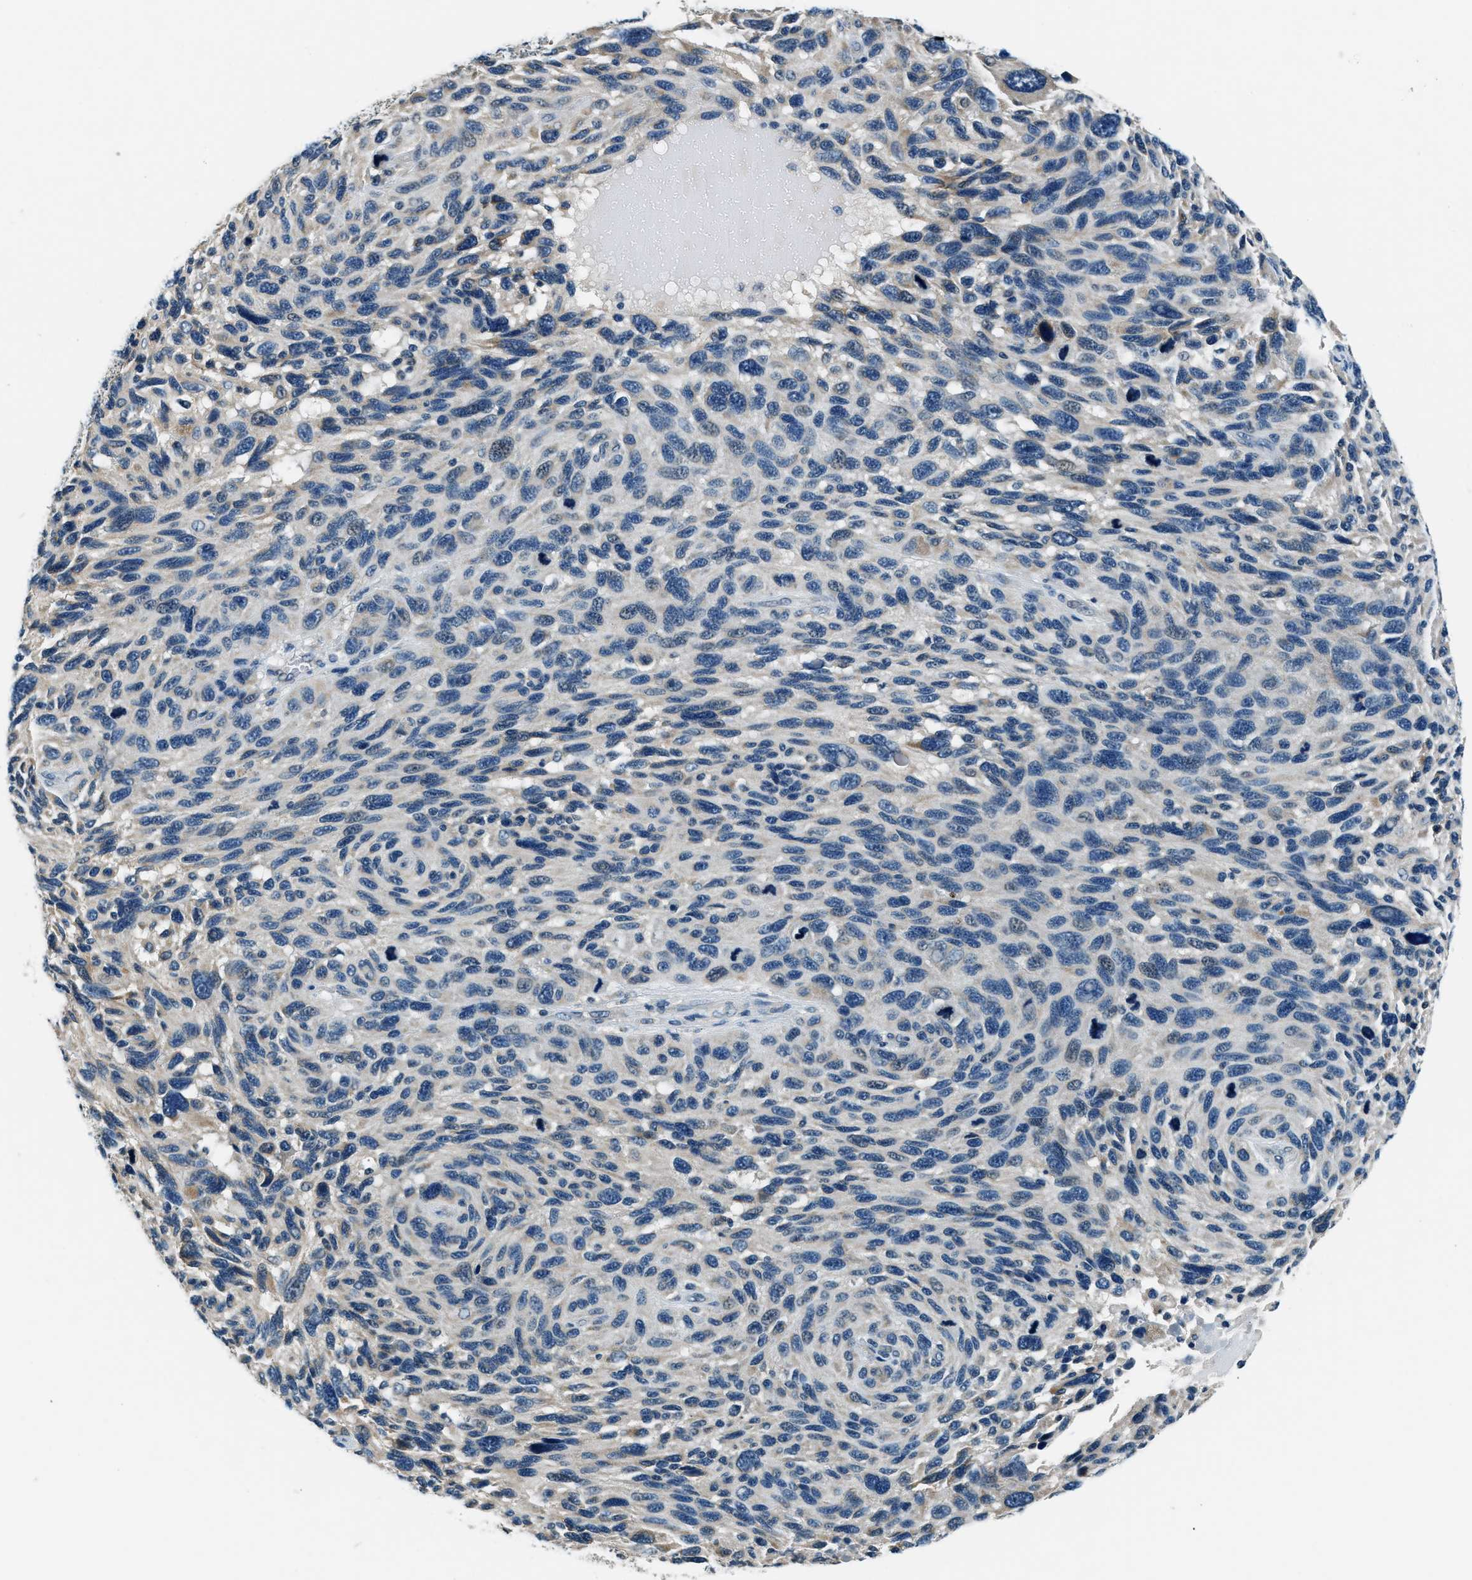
{"staining": {"intensity": "weak", "quantity": "<25%", "location": "cytoplasmic/membranous"}, "tissue": "melanoma", "cell_type": "Tumor cells", "image_type": "cancer", "snomed": [{"axis": "morphology", "description": "Malignant melanoma, NOS"}, {"axis": "topography", "description": "Skin"}], "caption": "Immunohistochemical staining of melanoma demonstrates no significant positivity in tumor cells.", "gene": "NME8", "patient": {"sex": "male", "age": 53}}